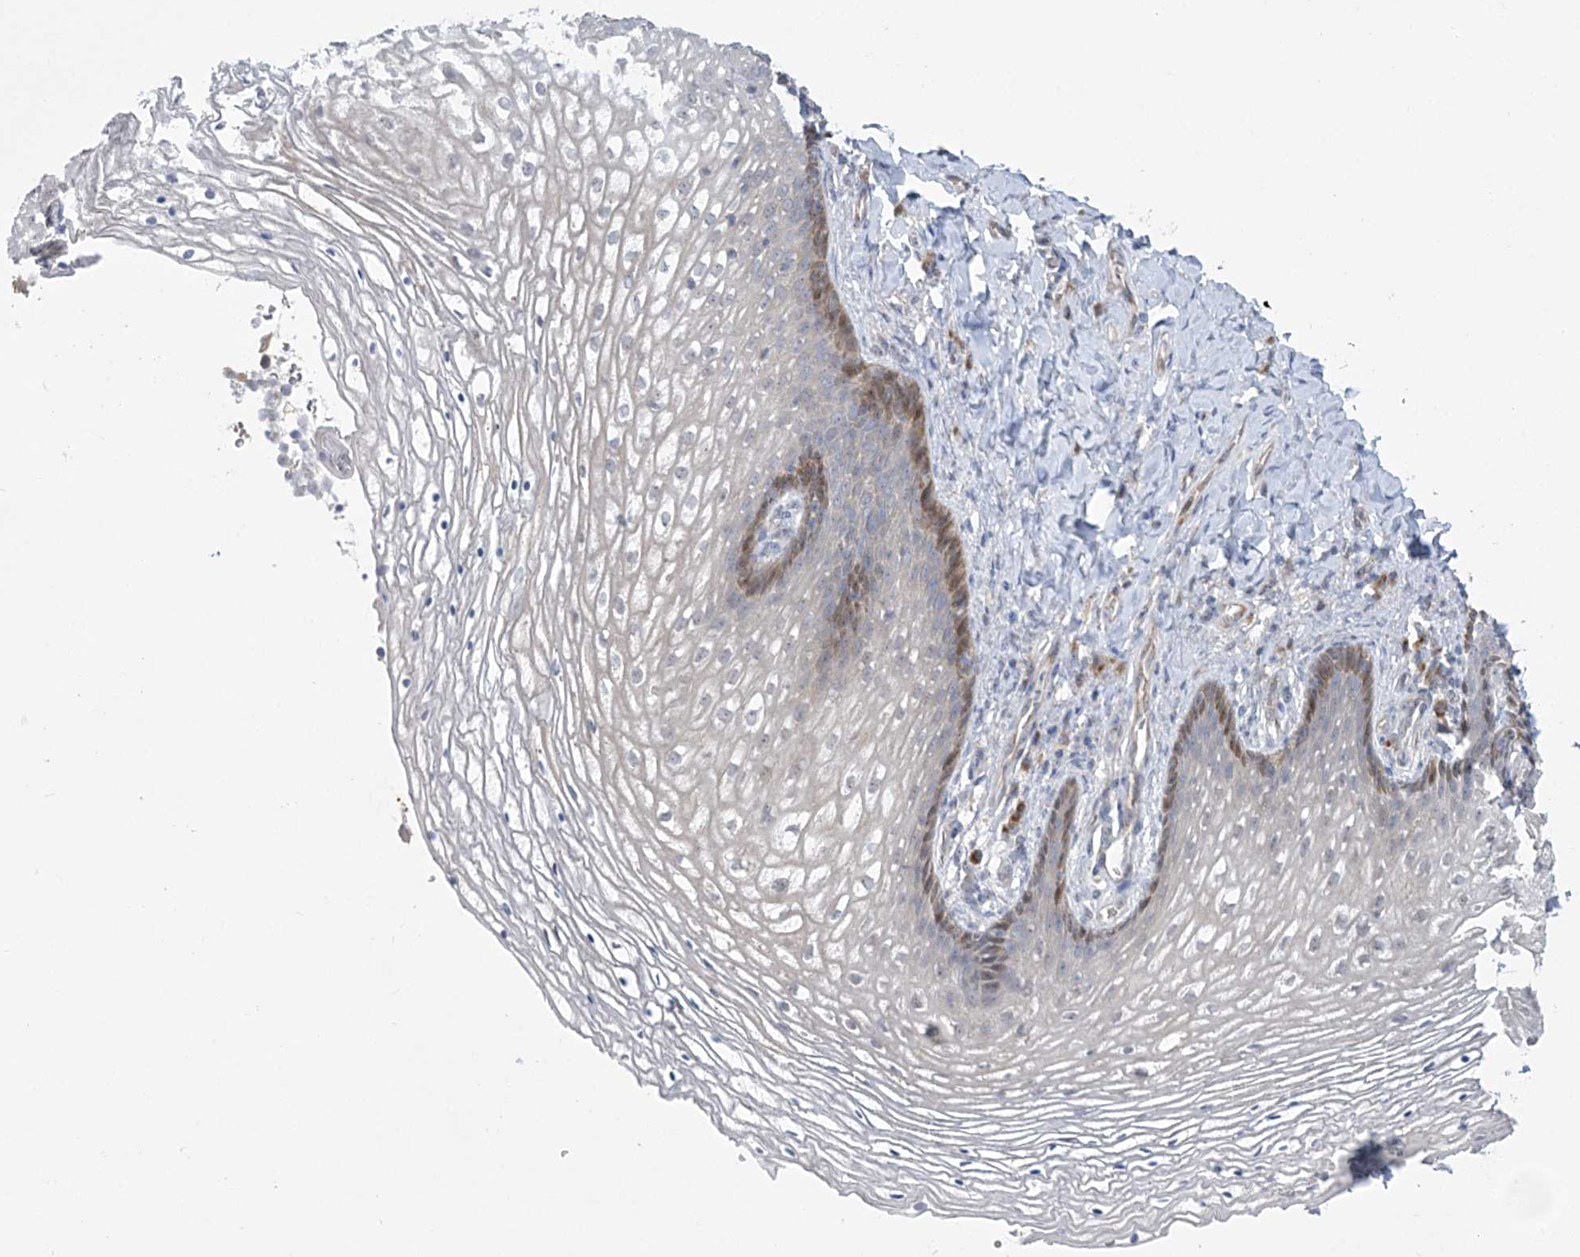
{"staining": {"intensity": "moderate", "quantity": "<25%", "location": "cytoplasmic/membranous"}, "tissue": "vagina", "cell_type": "Squamous epithelial cells", "image_type": "normal", "snomed": [{"axis": "morphology", "description": "Normal tissue, NOS"}, {"axis": "topography", "description": "Vagina"}], "caption": "Moderate cytoplasmic/membranous protein expression is present in approximately <25% of squamous epithelial cells in vagina. (Brightfield microscopy of DAB IHC at high magnification).", "gene": "MMADHC", "patient": {"sex": "female", "age": 60}}